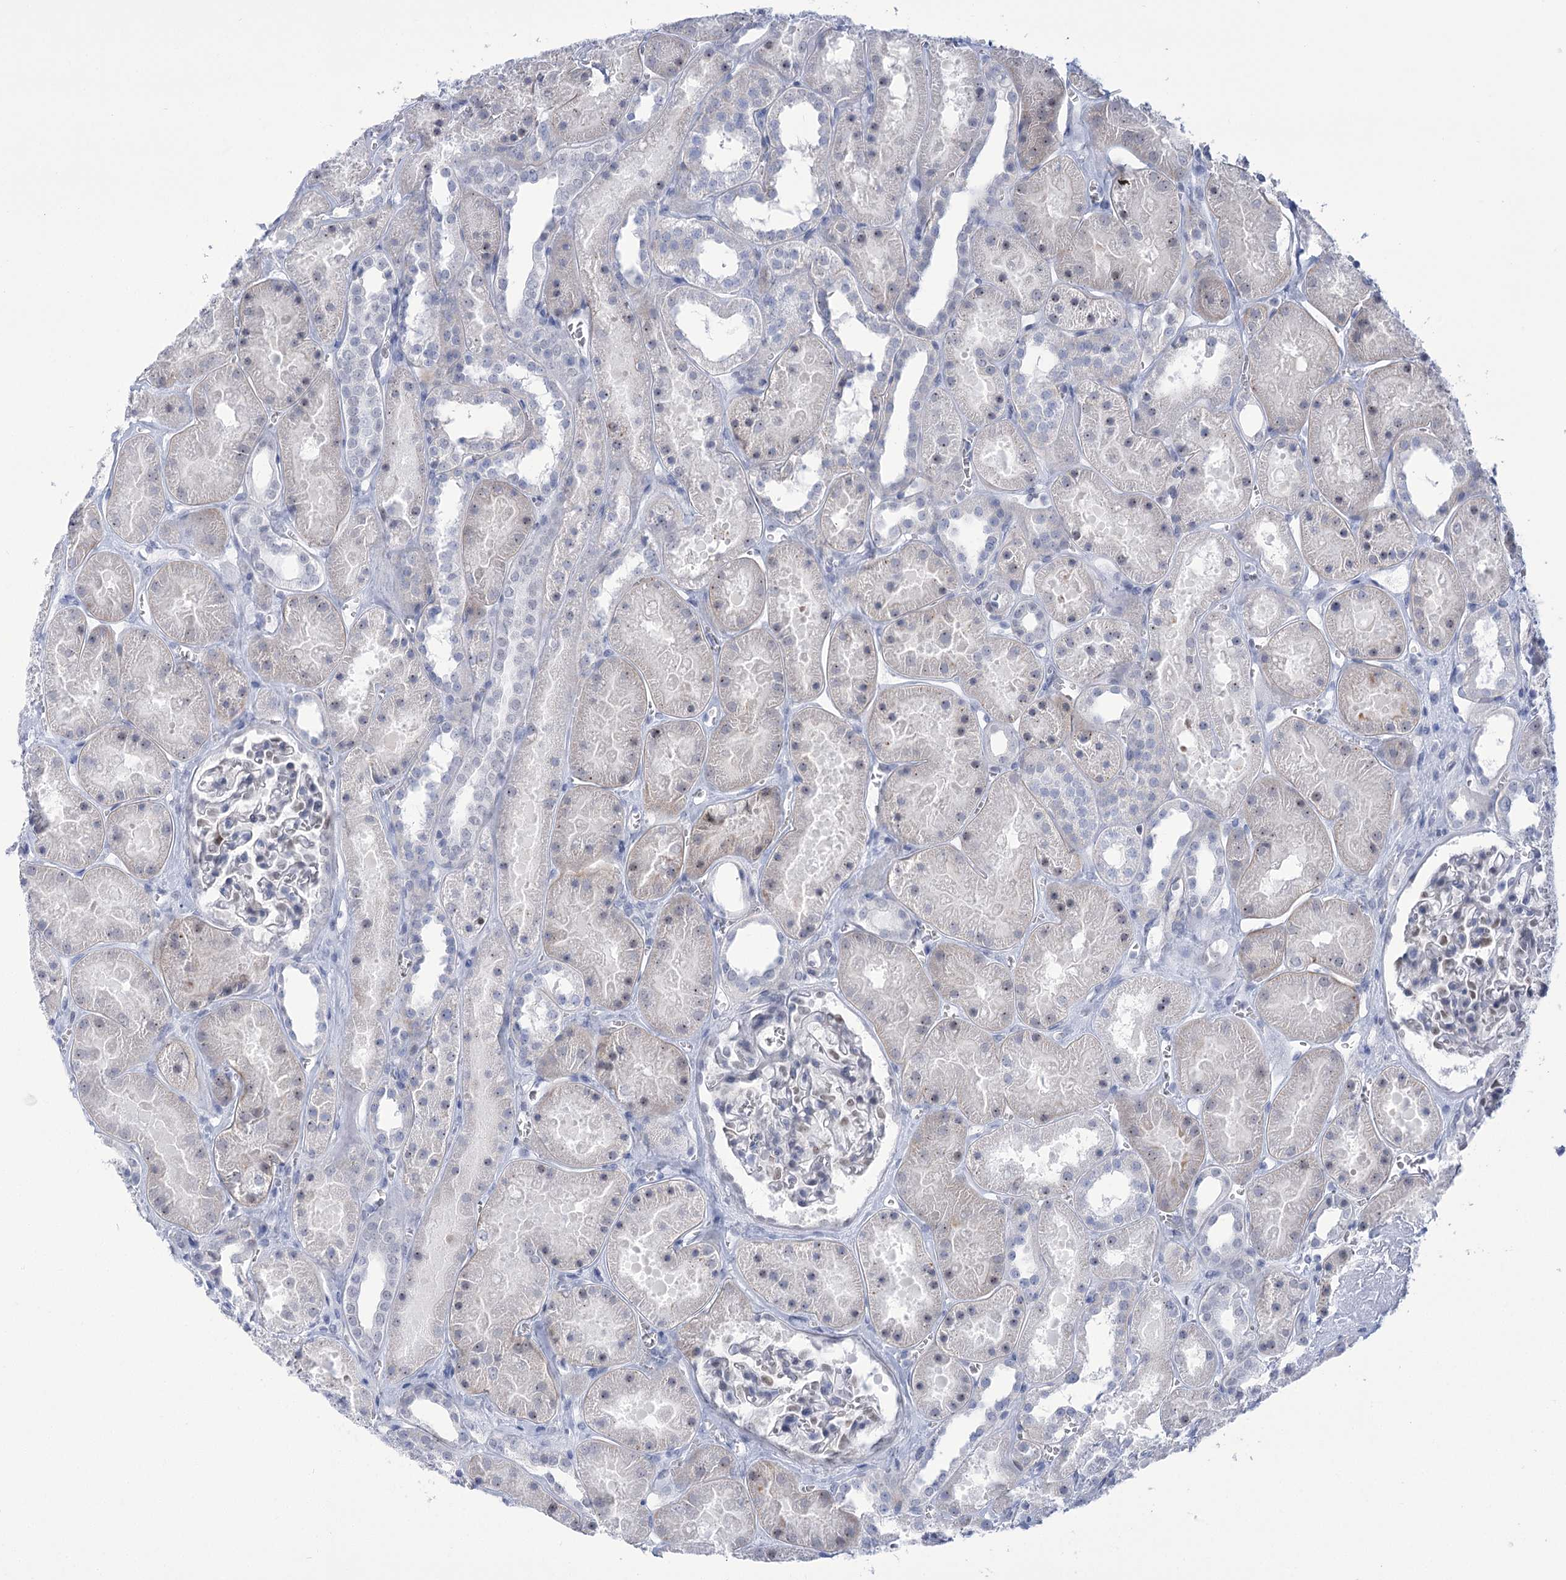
{"staining": {"intensity": "moderate", "quantity": "<25%", "location": "nuclear"}, "tissue": "kidney", "cell_type": "Cells in glomeruli", "image_type": "normal", "snomed": [{"axis": "morphology", "description": "Normal tissue, NOS"}, {"axis": "topography", "description": "Kidney"}], "caption": "DAB (3,3'-diaminobenzidine) immunohistochemical staining of benign kidney demonstrates moderate nuclear protein expression in about <25% of cells in glomeruli. (DAB (3,3'-diaminobenzidine) = brown stain, brightfield microscopy at high magnification).", "gene": "HORMAD1", "patient": {"sex": "female", "age": 41}}